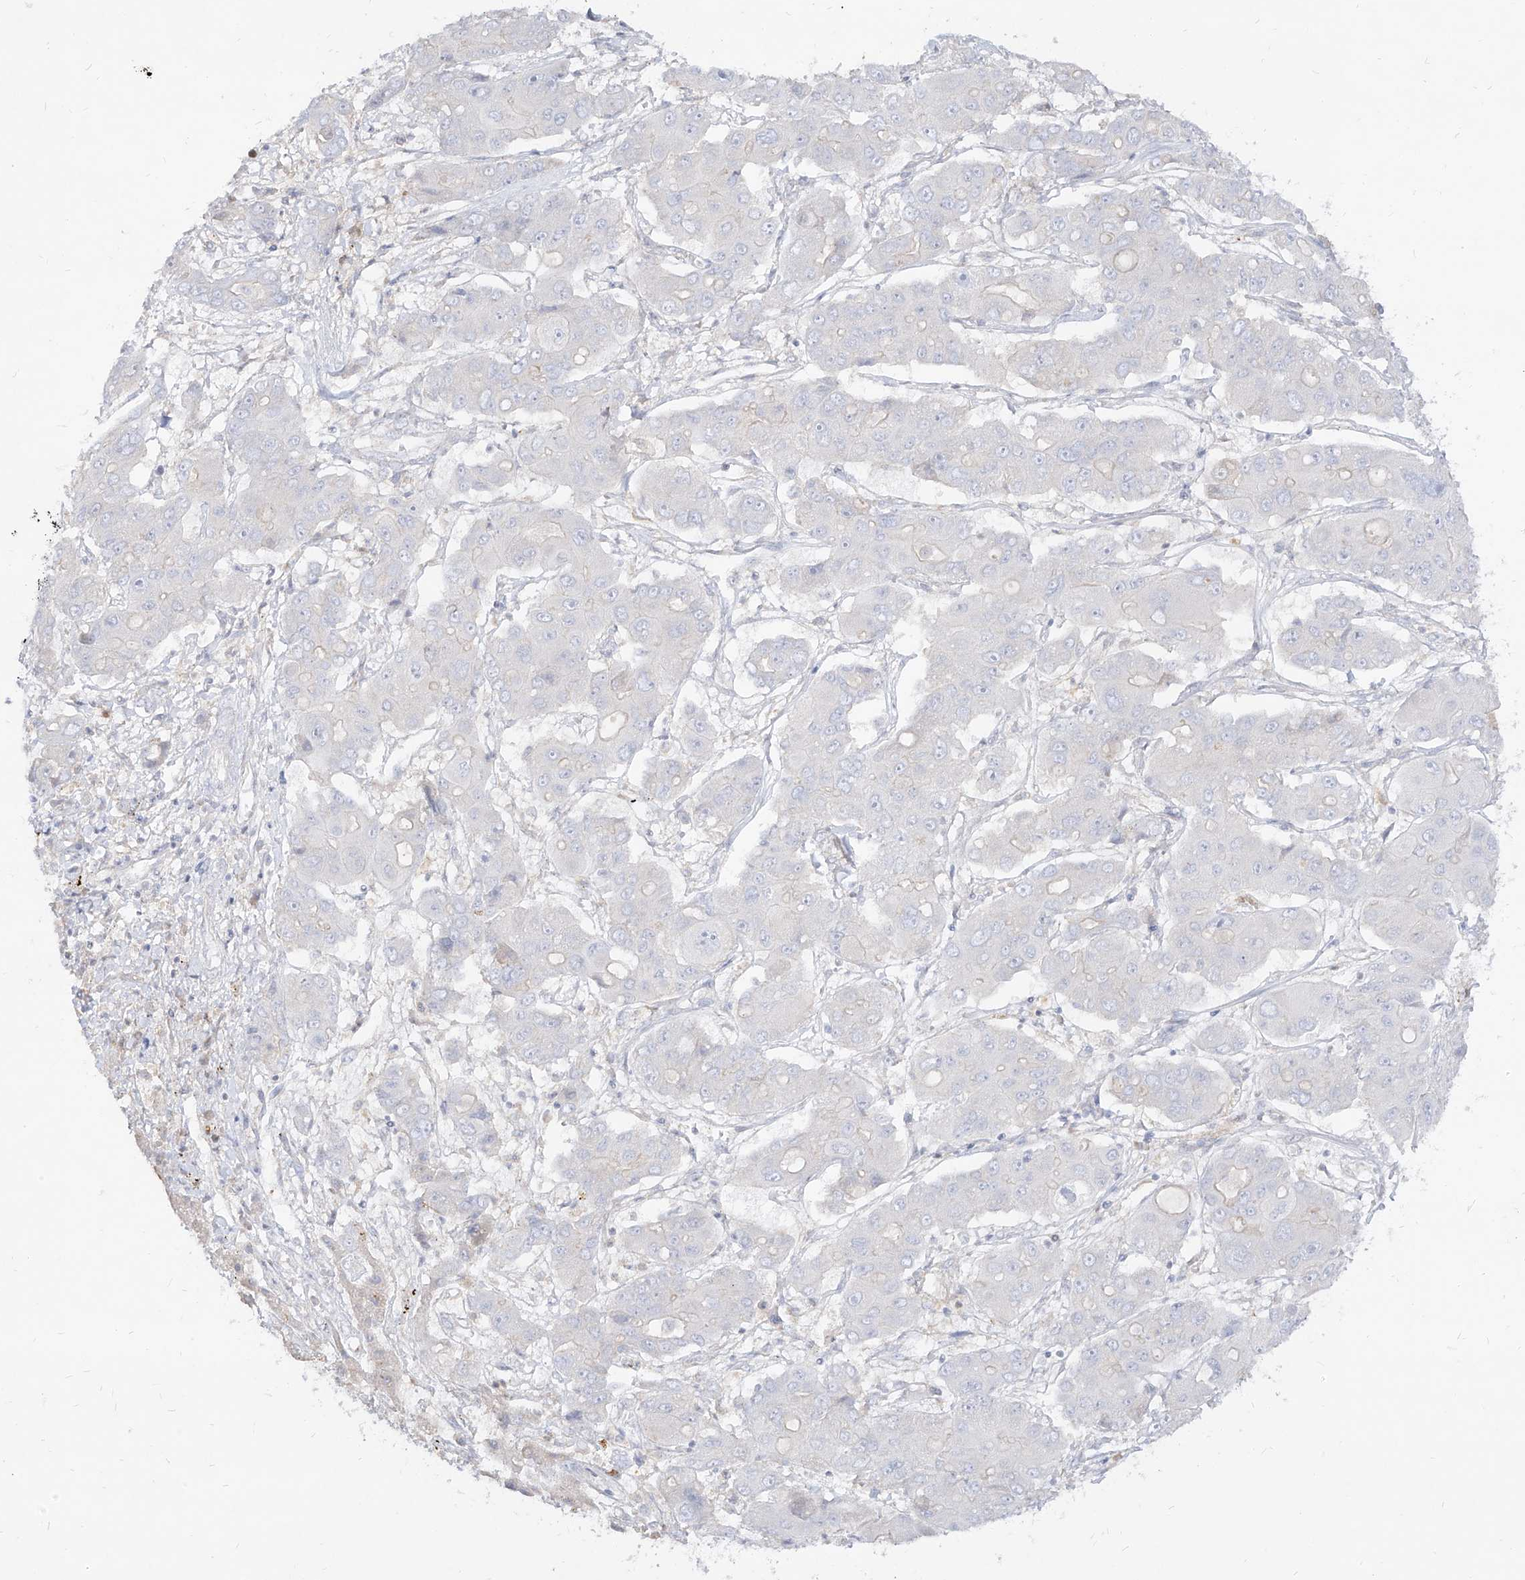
{"staining": {"intensity": "negative", "quantity": "none", "location": "none"}, "tissue": "liver cancer", "cell_type": "Tumor cells", "image_type": "cancer", "snomed": [{"axis": "morphology", "description": "Cholangiocarcinoma"}, {"axis": "topography", "description": "Liver"}], "caption": "High power microscopy histopathology image of an IHC image of liver cholangiocarcinoma, revealing no significant expression in tumor cells. (DAB (3,3'-diaminobenzidine) immunohistochemistry visualized using brightfield microscopy, high magnification).", "gene": "RBFOX3", "patient": {"sex": "male", "age": 67}}